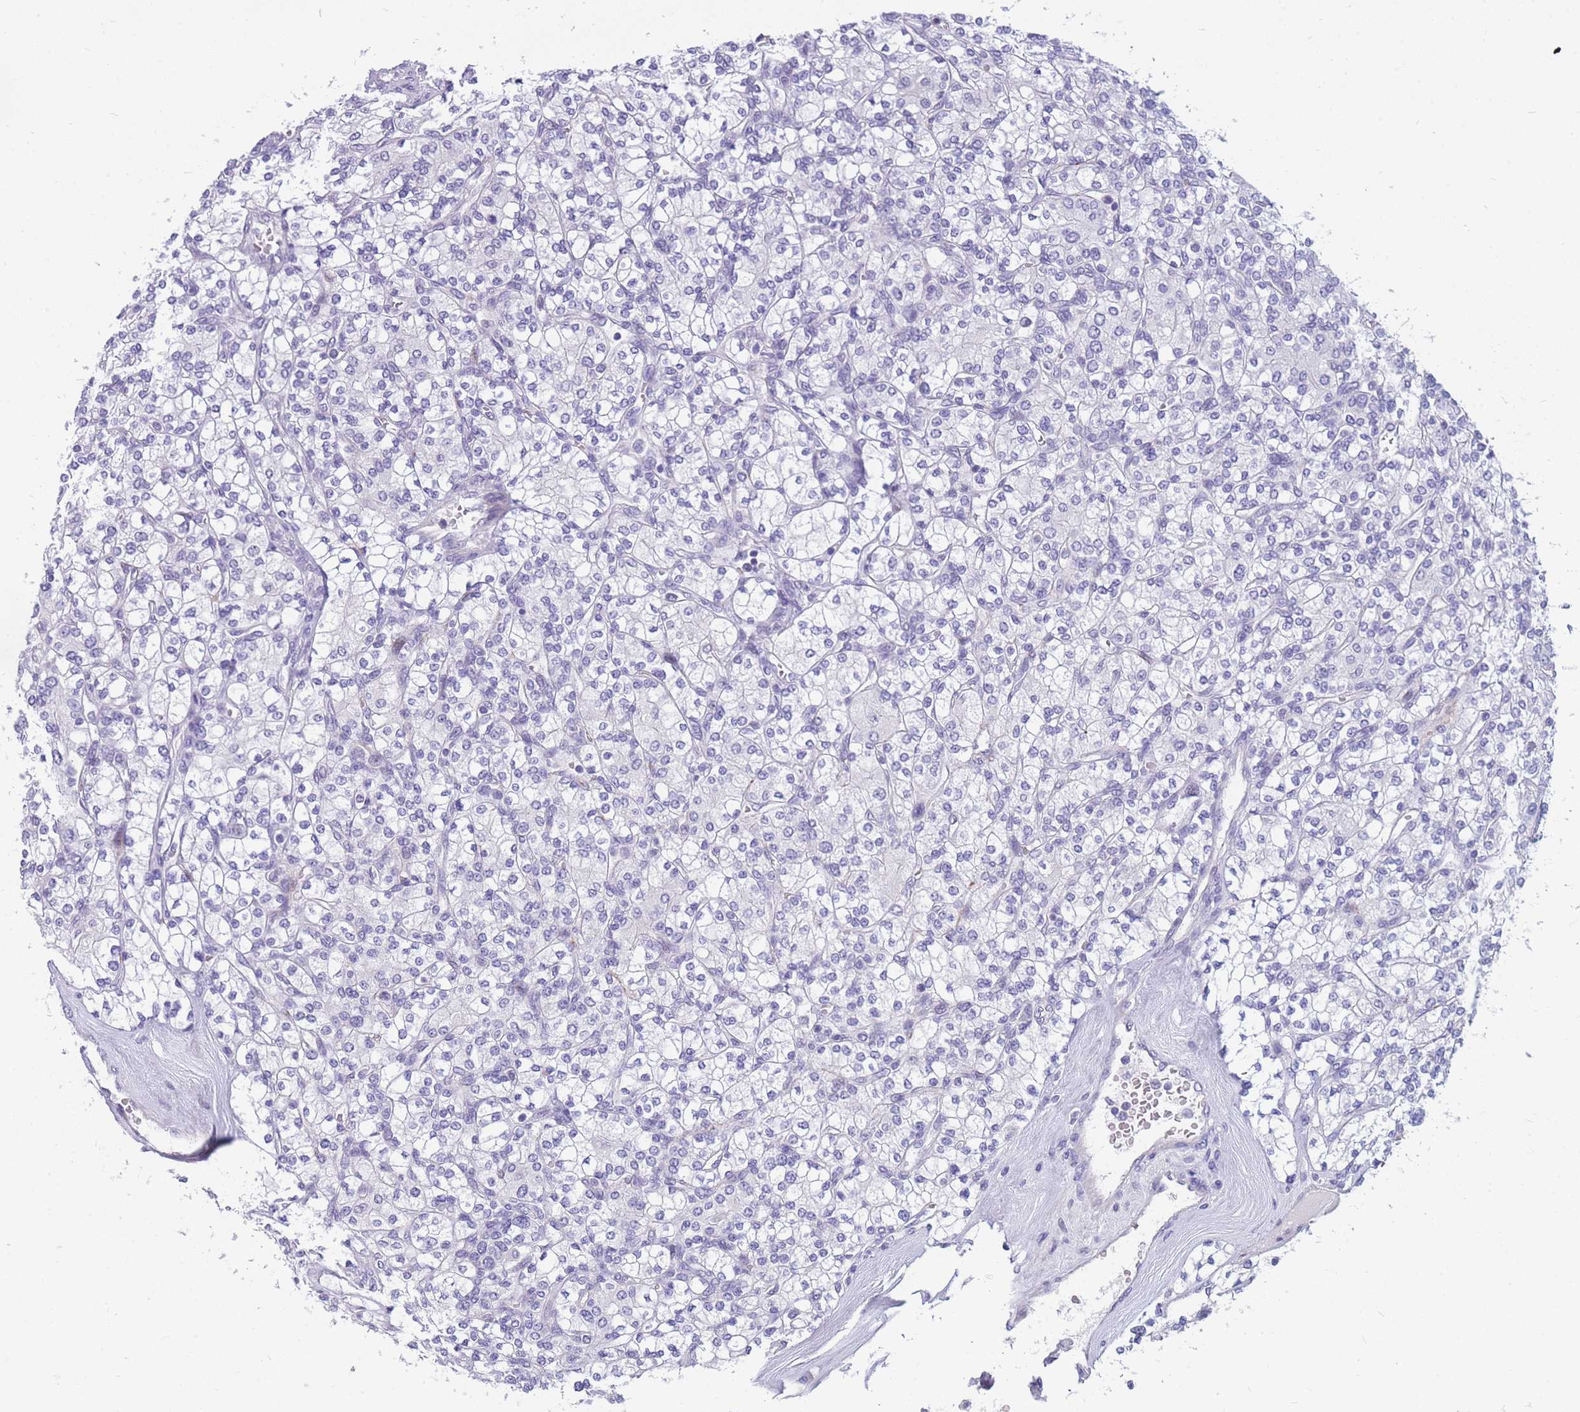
{"staining": {"intensity": "negative", "quantity": "none", "location": "none"}, "tissue": "renal cancer", "cell_type": "Tumor cells", "image_type": "cancer", "snomed": [{"axis": "morphology", "description": "Adenocarcinoma, NOS"}, {"axis": "topography", "description": "Kidney"}], "caption": "Tumor cells are negative for brown protein staining in renal adenocarcinoma.", "gene": "DDX49", "patient": {"sex": "male", "age": 77}}